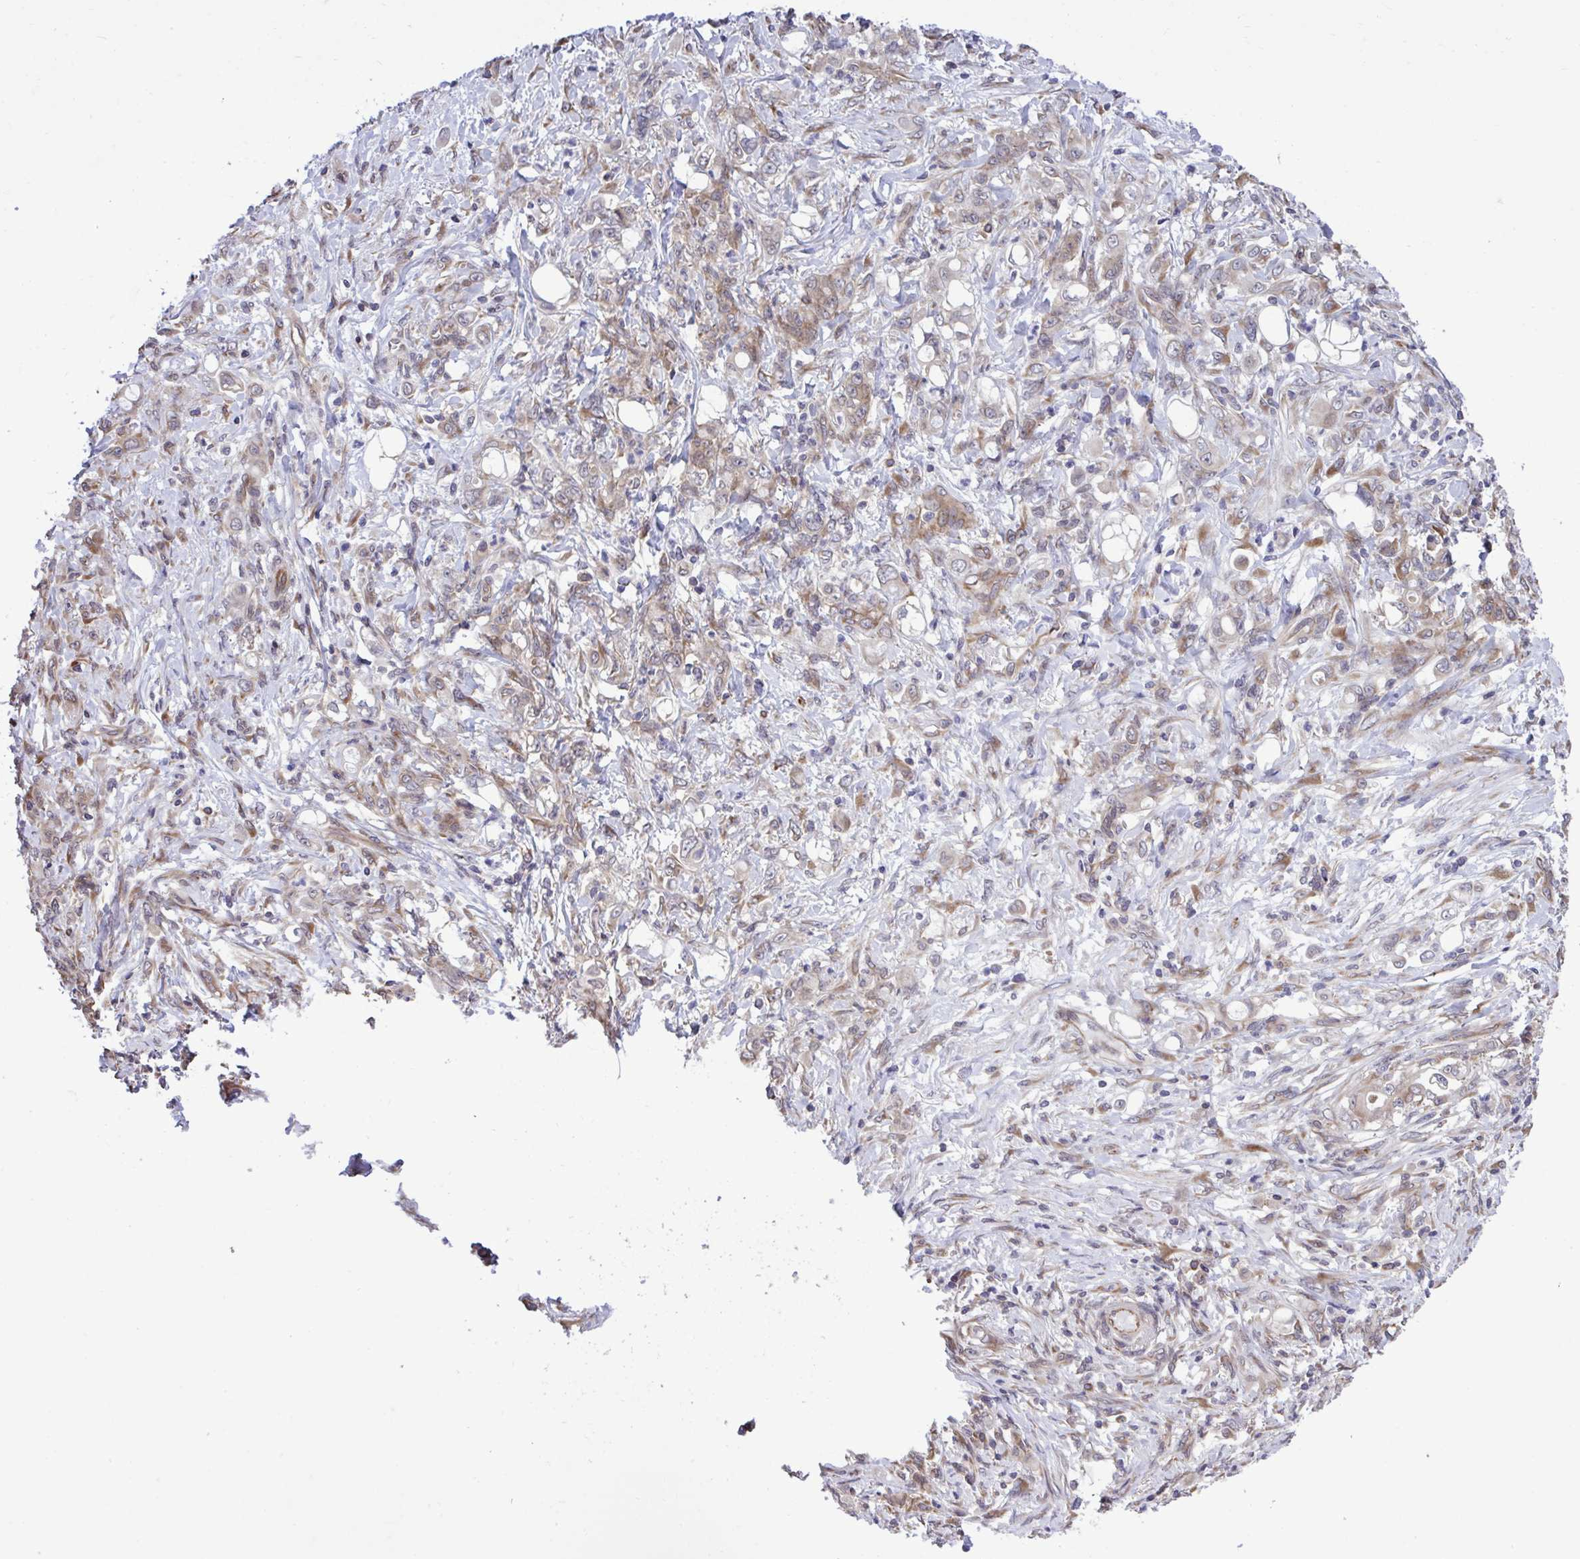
{"staining": {"intensity": "weak", "quantity": "25%-75%", "location": "cytoplasmic/membranous"}, "tissue": "stomach cancer", "cell_type": "Tumor cells", "image_type": "cancer", "snomed": [{"axis": "morphology", "description": "Adenocarcinoma, NOS"}, {"axis": "topography", "description": "Stomach"}], "caption": "The histopathology image demonstrates immunohistochemical staining of stomach adenocarcinoma. There is weak cytoplasmic/membranous positivity is seen in approximately 25%-75% of tumor cells. The protein is stained brown, and the nuclei are stained in blue (DAB IHC with brightfield microscopy, high magnification).", "gene": "RPS15", "patient": {"sex": "female", "age": 79}}